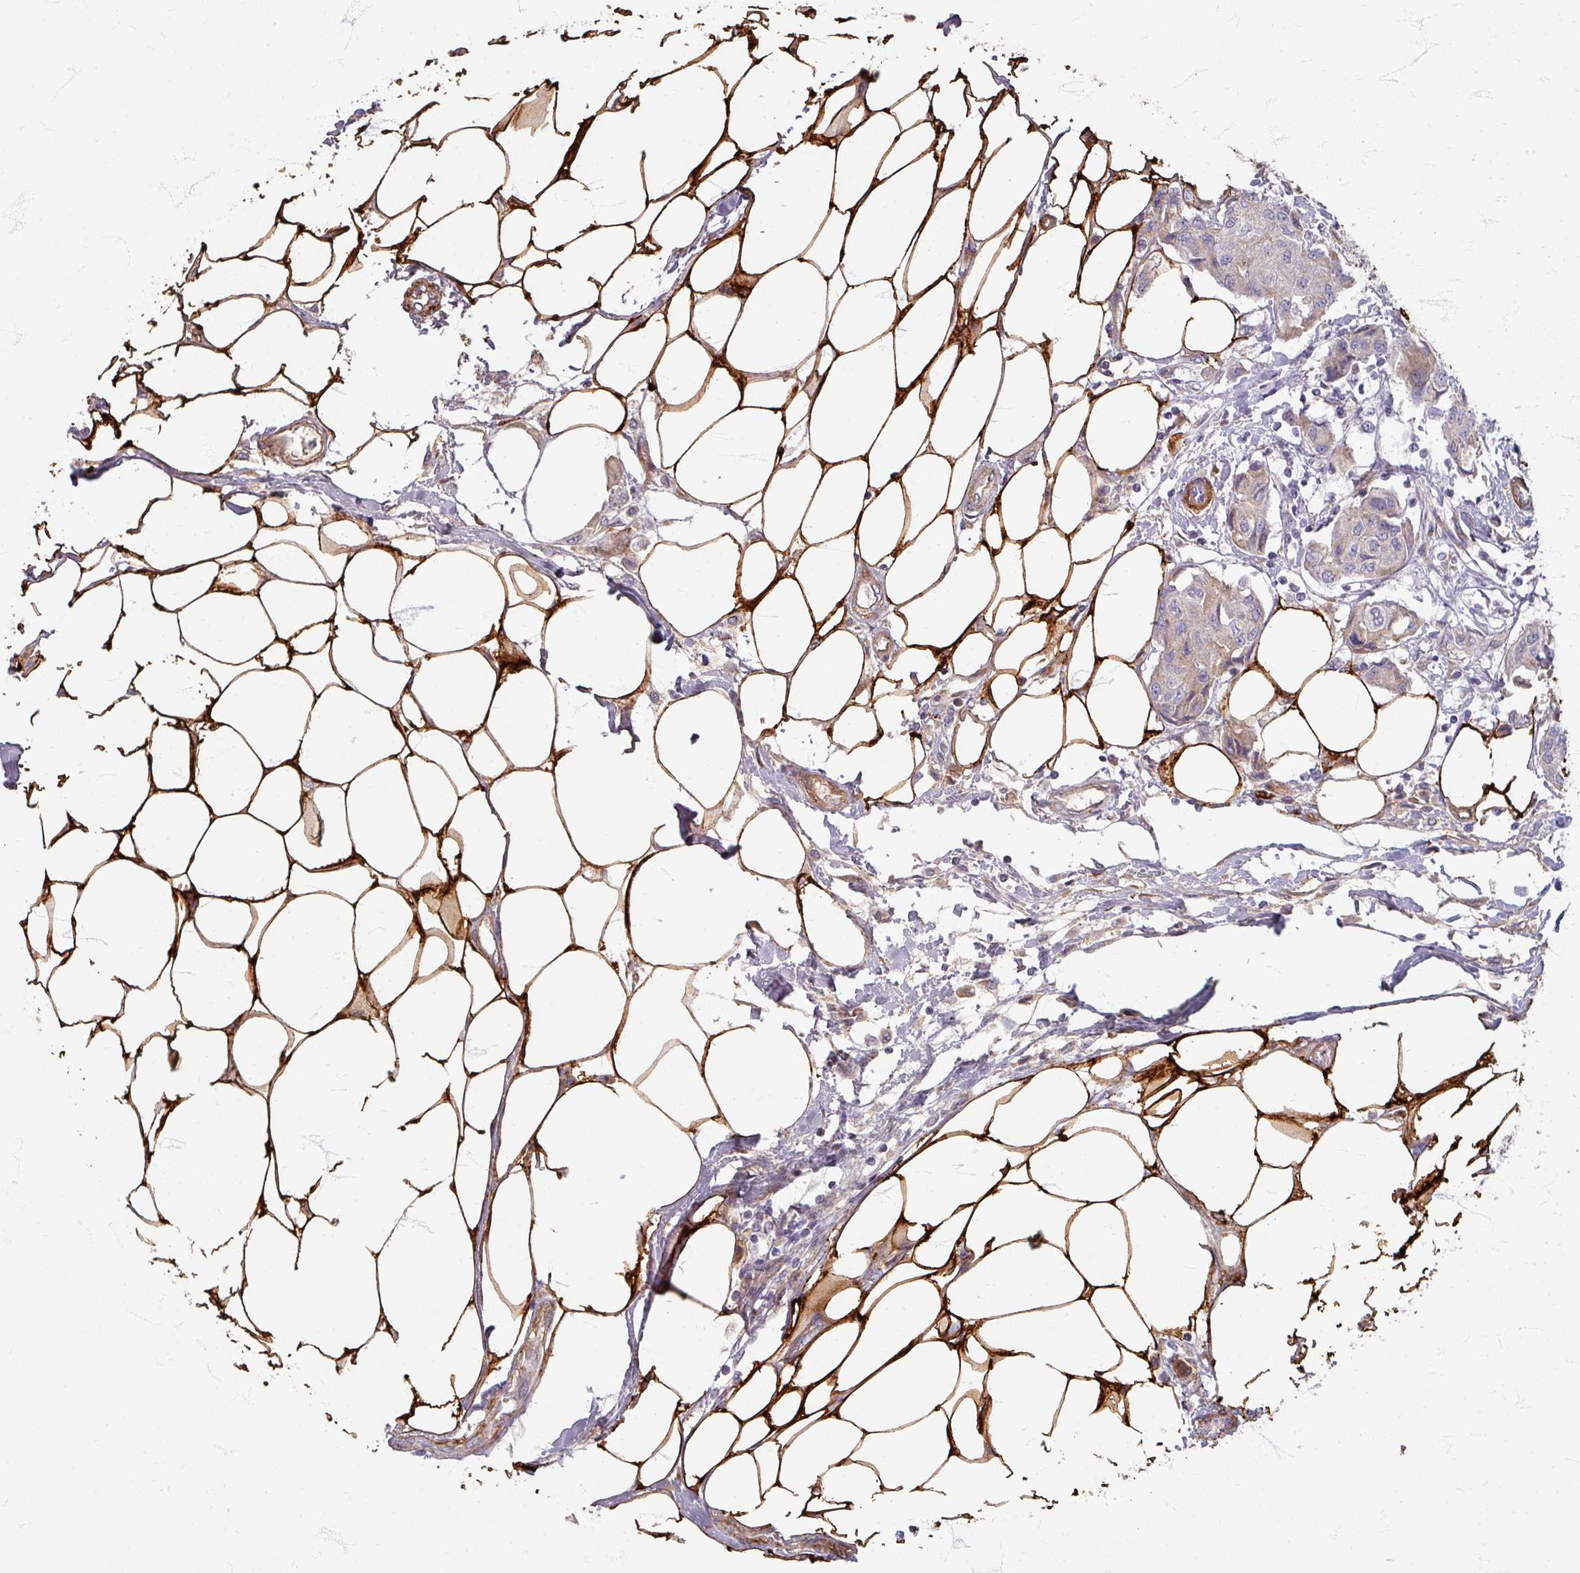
{"staining": {"intensity": "weak", "quantity": "<25%", "location": "cytoplasmic/membranous"}, "tissue": "breast cancer", "cell_type": "Tumor cells", "image_type": "cancer", "snomed": [{"axis": "morphology", "description": "Duct carcinoma"}, {"axis": "topography", "description": "Breast"}, {"axis": "topography", "description": "Lymph node"}], "caption": "High magnification brightfield microscopy of breast cancer (infiltrating ductal carcinoma) stained with DAB (brown) and counterstained with hematoxylin (blue): tumor cells show no significant staining. (DAB (3,3'-diaminobenzidine) immunohistochemistry visualized using brightfield microscopy, high magnification).", "gene": "GABARAPL1", "patient": {"sex": "female", "age": 80}}